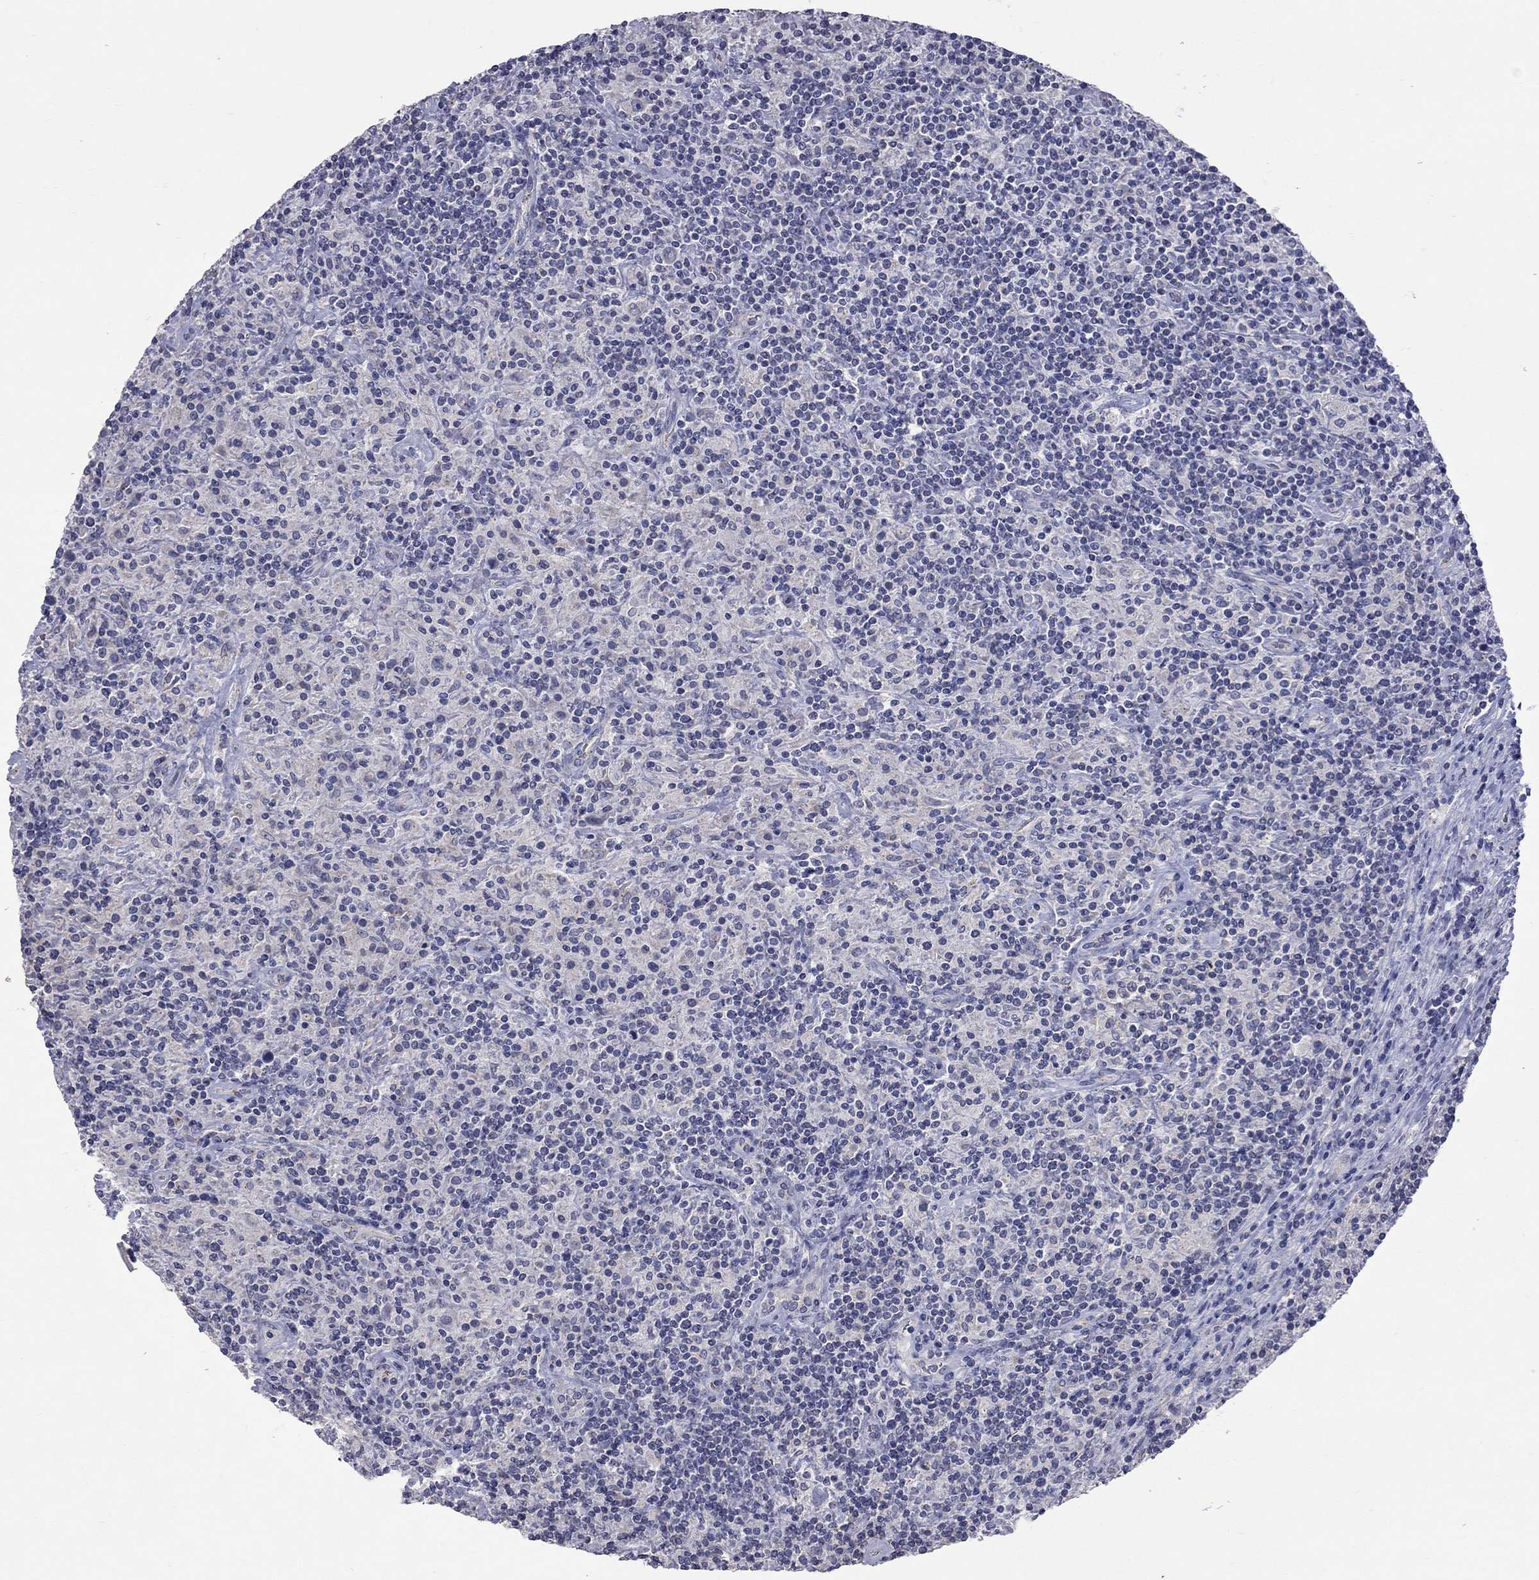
{"staining": {"intensity": "negative", "quantity": "none", "location": "none"}, "tissue": "lymphoma", "cell_type": "Tumor cells", "image_type": "cancer", "snomed": [{"axis": "morphology", "description": "Hodgkin's disease, NOS"}, {"axis": "topography", "description": "Lymph node"}], "caption": "DAB (3,3'-diaminobenzidine) immunohistochemical staining of Hodgkin's disease shows no significant expression in tumor cells. Brightfield microscopy of immunohistochemistry stained with DAB (3,3'-diaminobenzidine) (brown) and hematoxylin (blue), captured at high magnification.", "gene": "OPRK1", "patient": {"sex": "male", "age": 70}}